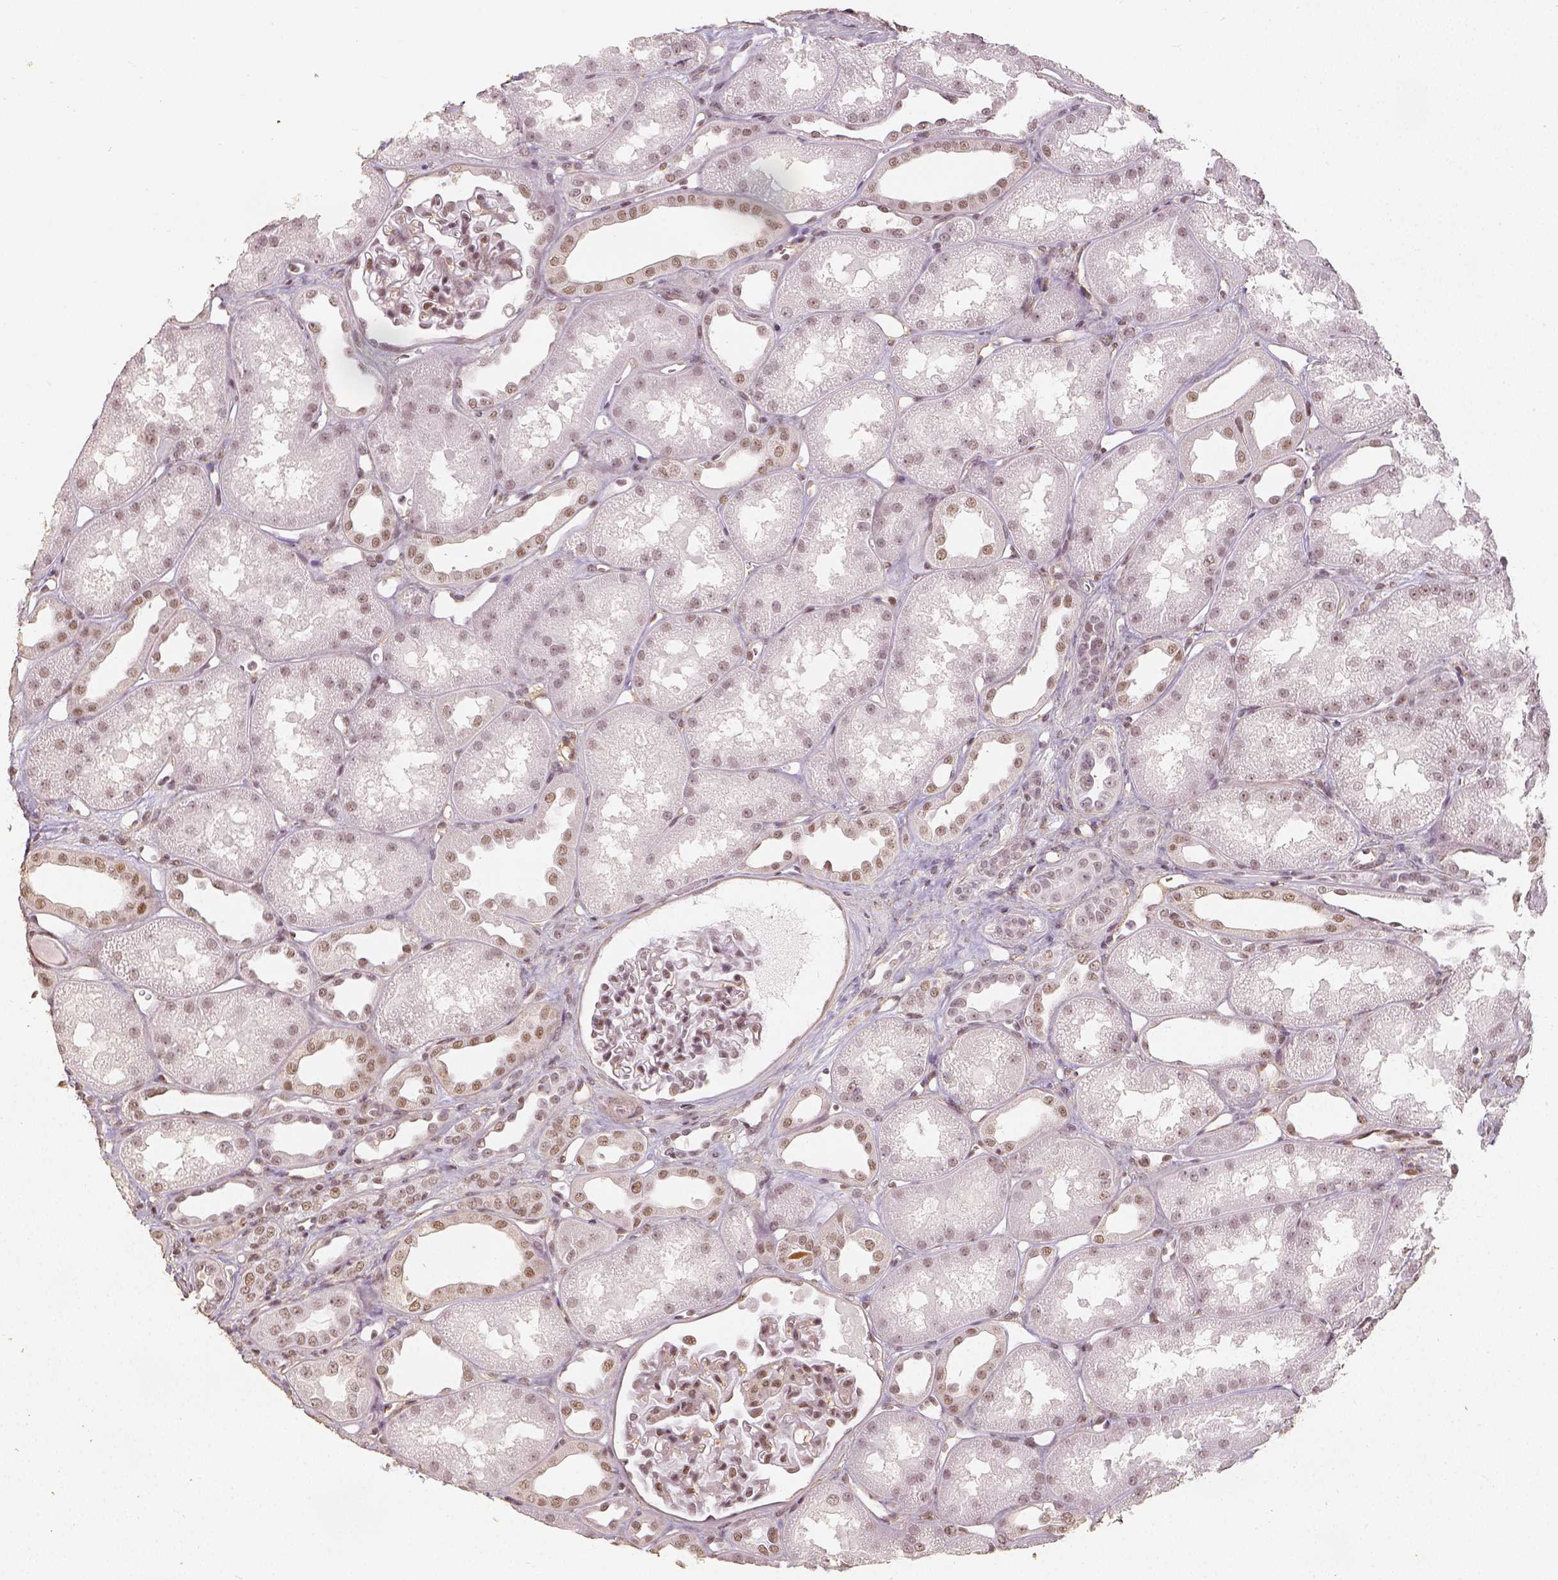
{"staining": {"intensity": "moderate", "quantity": ">75%", "location": "nuclear"}, "tissue": "kidney", "cell_type": "Cells in glomeruli", "image_type": "normal", "snomed": [{"axis": "morphology", "description": "Normal tissue, NOS"}, {"axis": "topography", "description": "Kidney"}], "caption": "A high-resolution micrograph shows immunohistochemistry (IHC) staining of normal kidney, which displays moderate nuclear staining in about >75% of cells in glomeruli.", "gene": "HDAC1", "patient": {"sex": "male", "age": 61}}